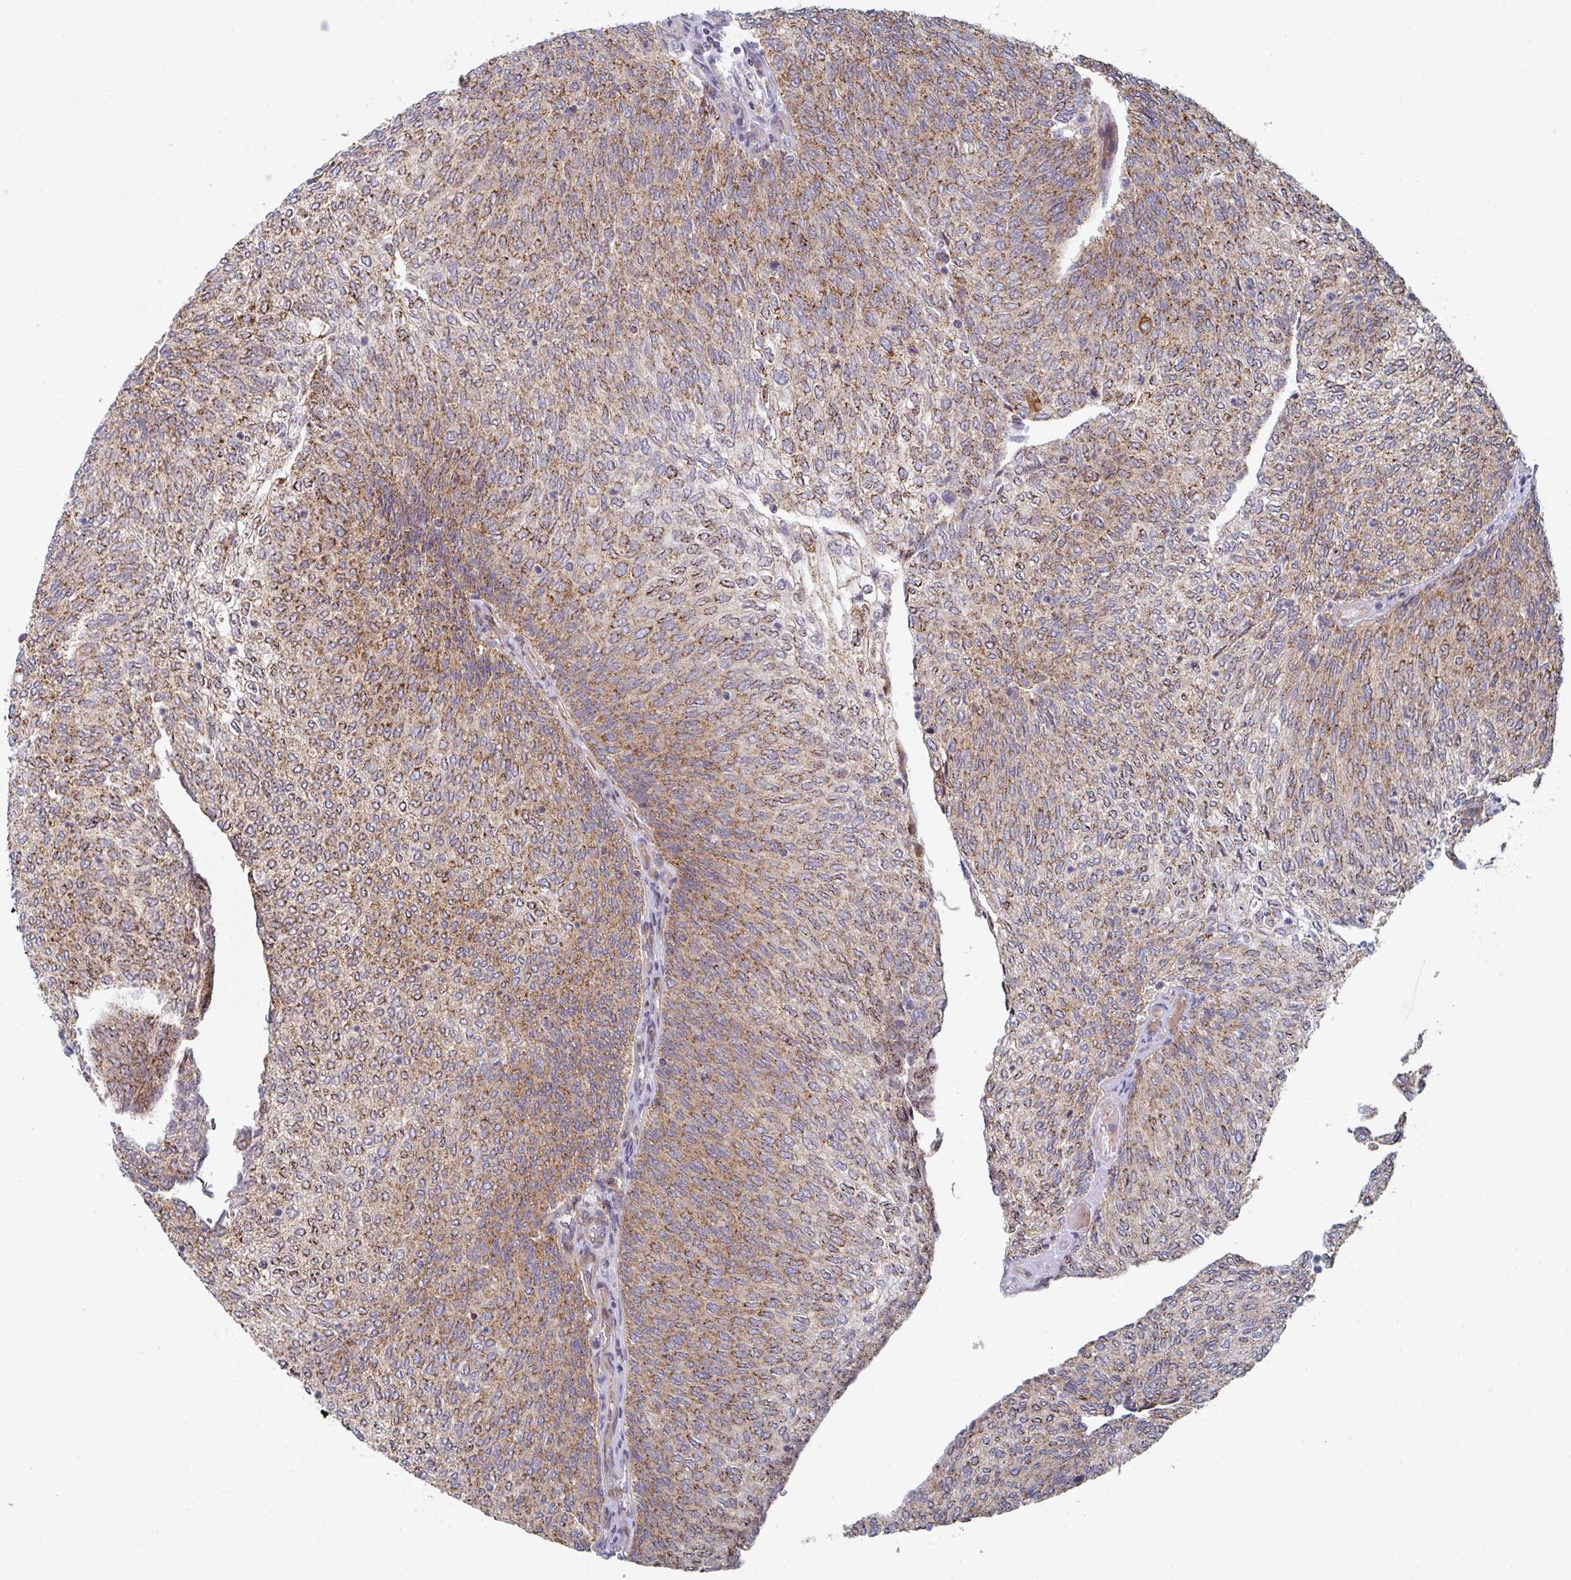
{"staining": {"intensity": "moderate", "quantity": ">75%", "location": "cytoplasmic/membranous"}, "tissue": "urothelial cancer", "cell_type": "Tumor cells", "image_type": "cancer", "snomed": [{"axis": "morphology", "description": "Urothelial carcinoma, High grade"}, {"axis": "topography", "description": "Urinary bladder"}], "caption": "Immunohistochemical staining of human high-grade urothelial carcinoma shows medium levels of moderate cytoplasmic/membranous protein positivity in about >75% of tumor cells.", "gene": "ZNF644", "patient": {"sex": "female", "age": 79}}